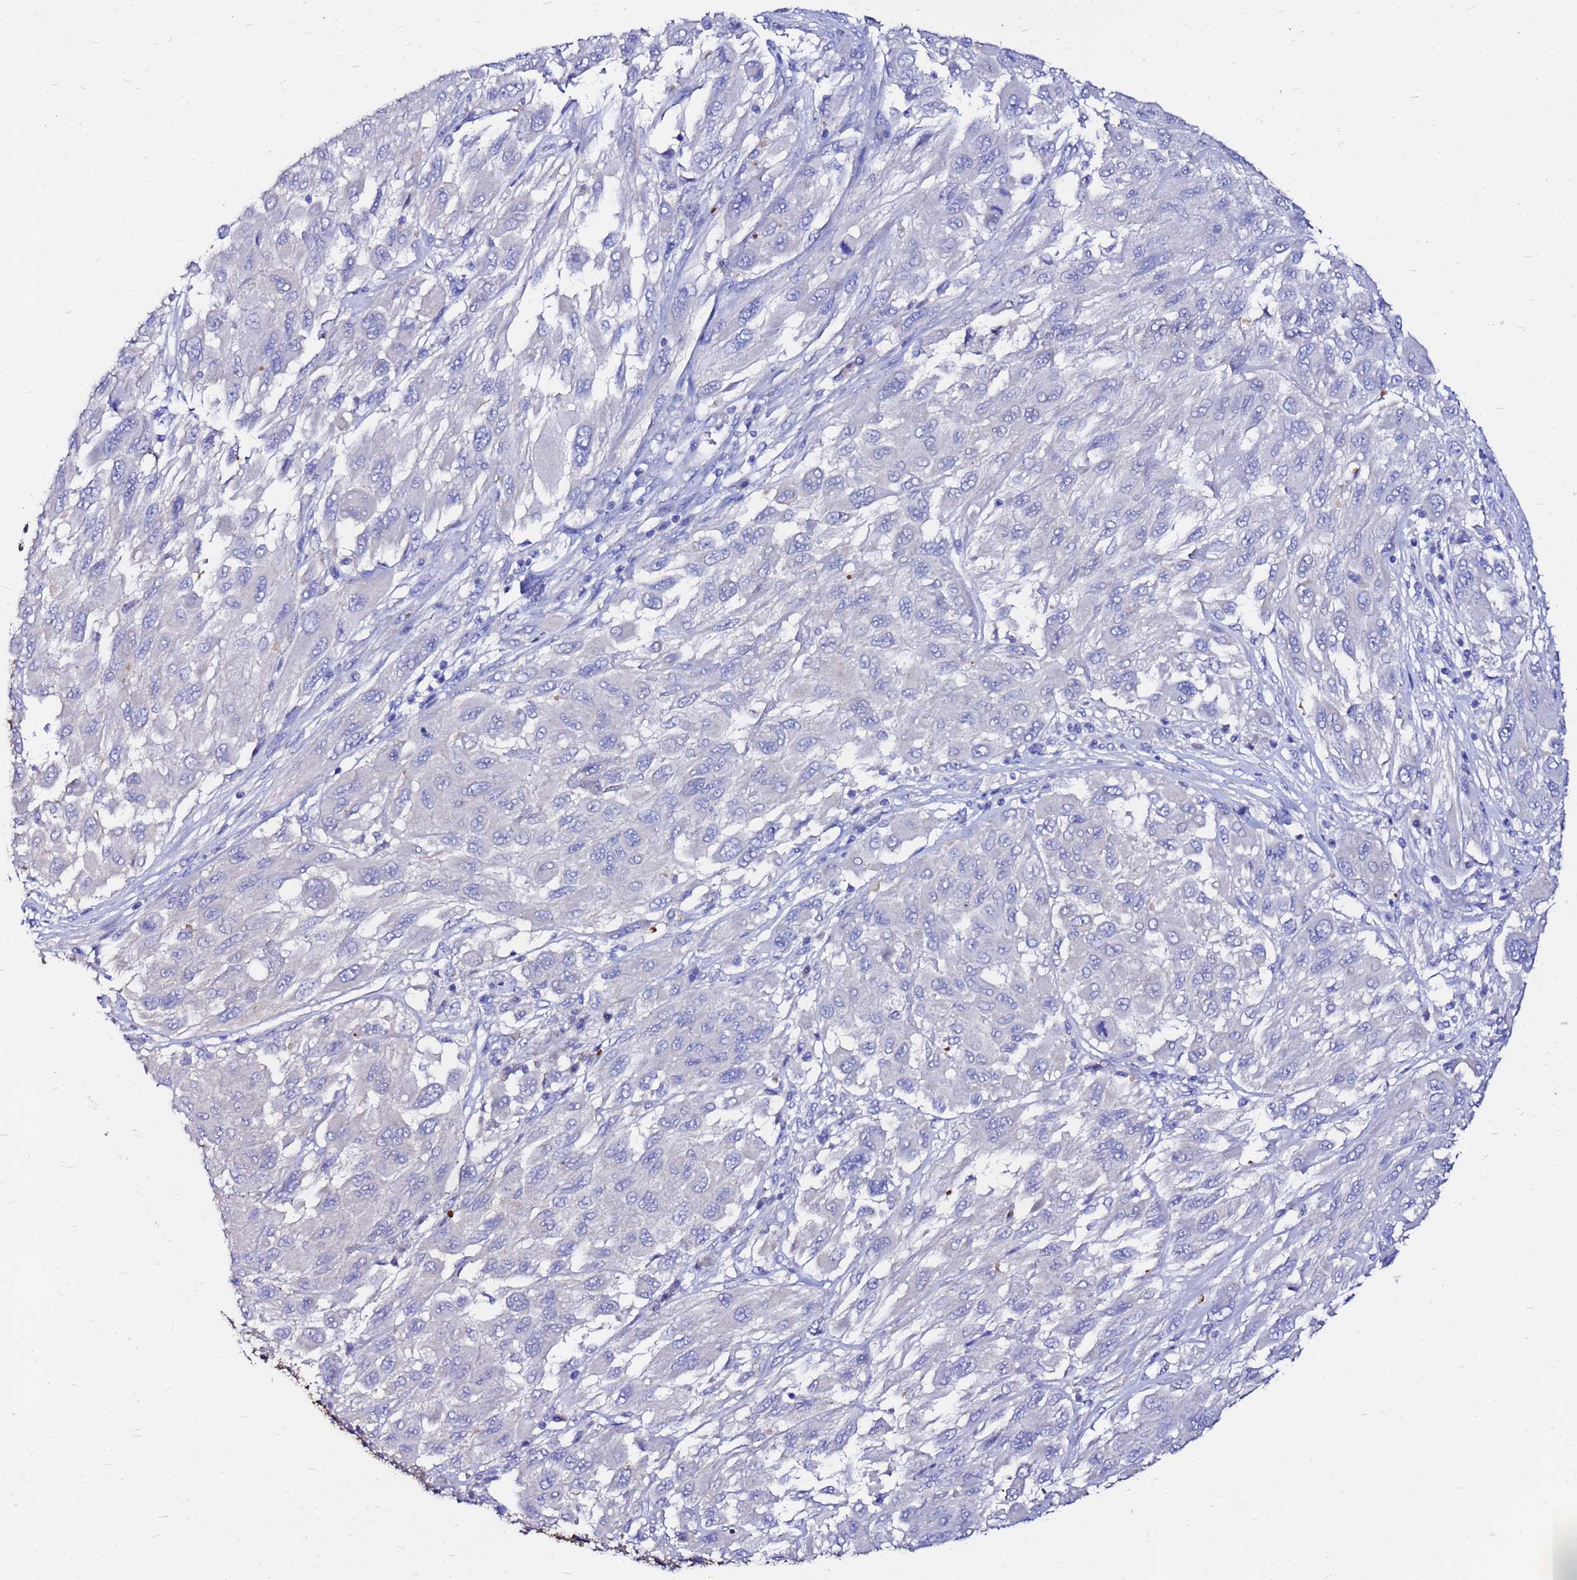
{"staining": {"intensity": "negative", "quantity": "none", "location": "none"}, "tissue": "melanoma", "cell_type": "Tumor cells", "image_type": "cancer", "snomed": [{"axis": "morphology", "description": "Malignant melanoma, NOS"}, {"axis": "topography", "description": "Skin"}], "caption": "The micrograph exhibits no staining of tumor cells in malignant melanoma.", "gene": "FAM183A", "patient": {"sex": "female", "age": 91}}